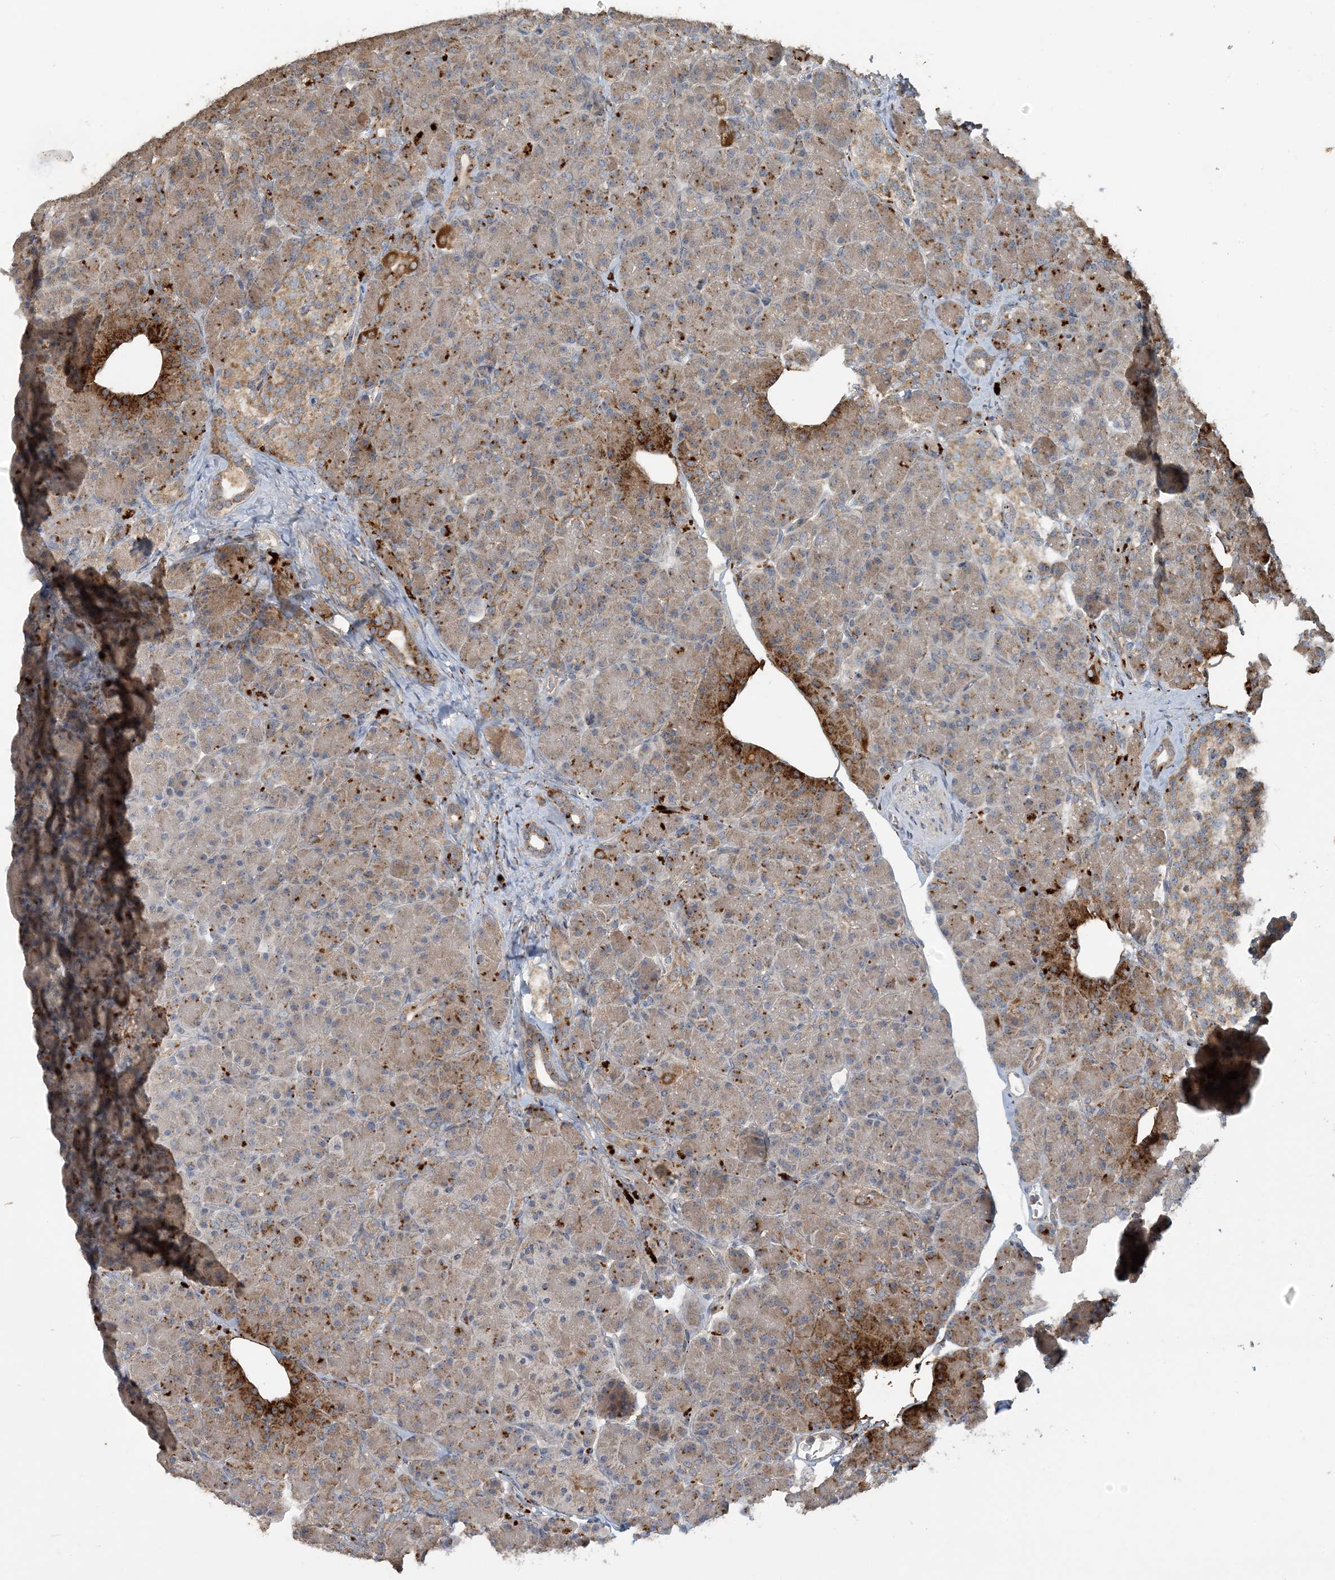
{"staining": {"intensity": "moderate", "quantity": ">75%", "location": "cytoplasmic/membranous"}, "tissue": "pancreas", "cell_type": "Exocrine glandular cells", "image_type": "normal", "snomed": [{"axis": "morphology", "description": "Normal tissue, NOS"}, {"axis": "topography", "description": "Pancreas"}], "caption": "Immunohistochemistry (IHC) micrograph of unremarkable pancreas: pancreas stained using immunohistochemistry (IHC) exhibits medium levels of moderate protein expression localized specifically in the cytoplasmic/membranous of exocrine glandular cells, appearing as a cytoplasmic/membranous brown color.", "gene": "LTN1", "patient": {"sex": "female", "age": 43}}